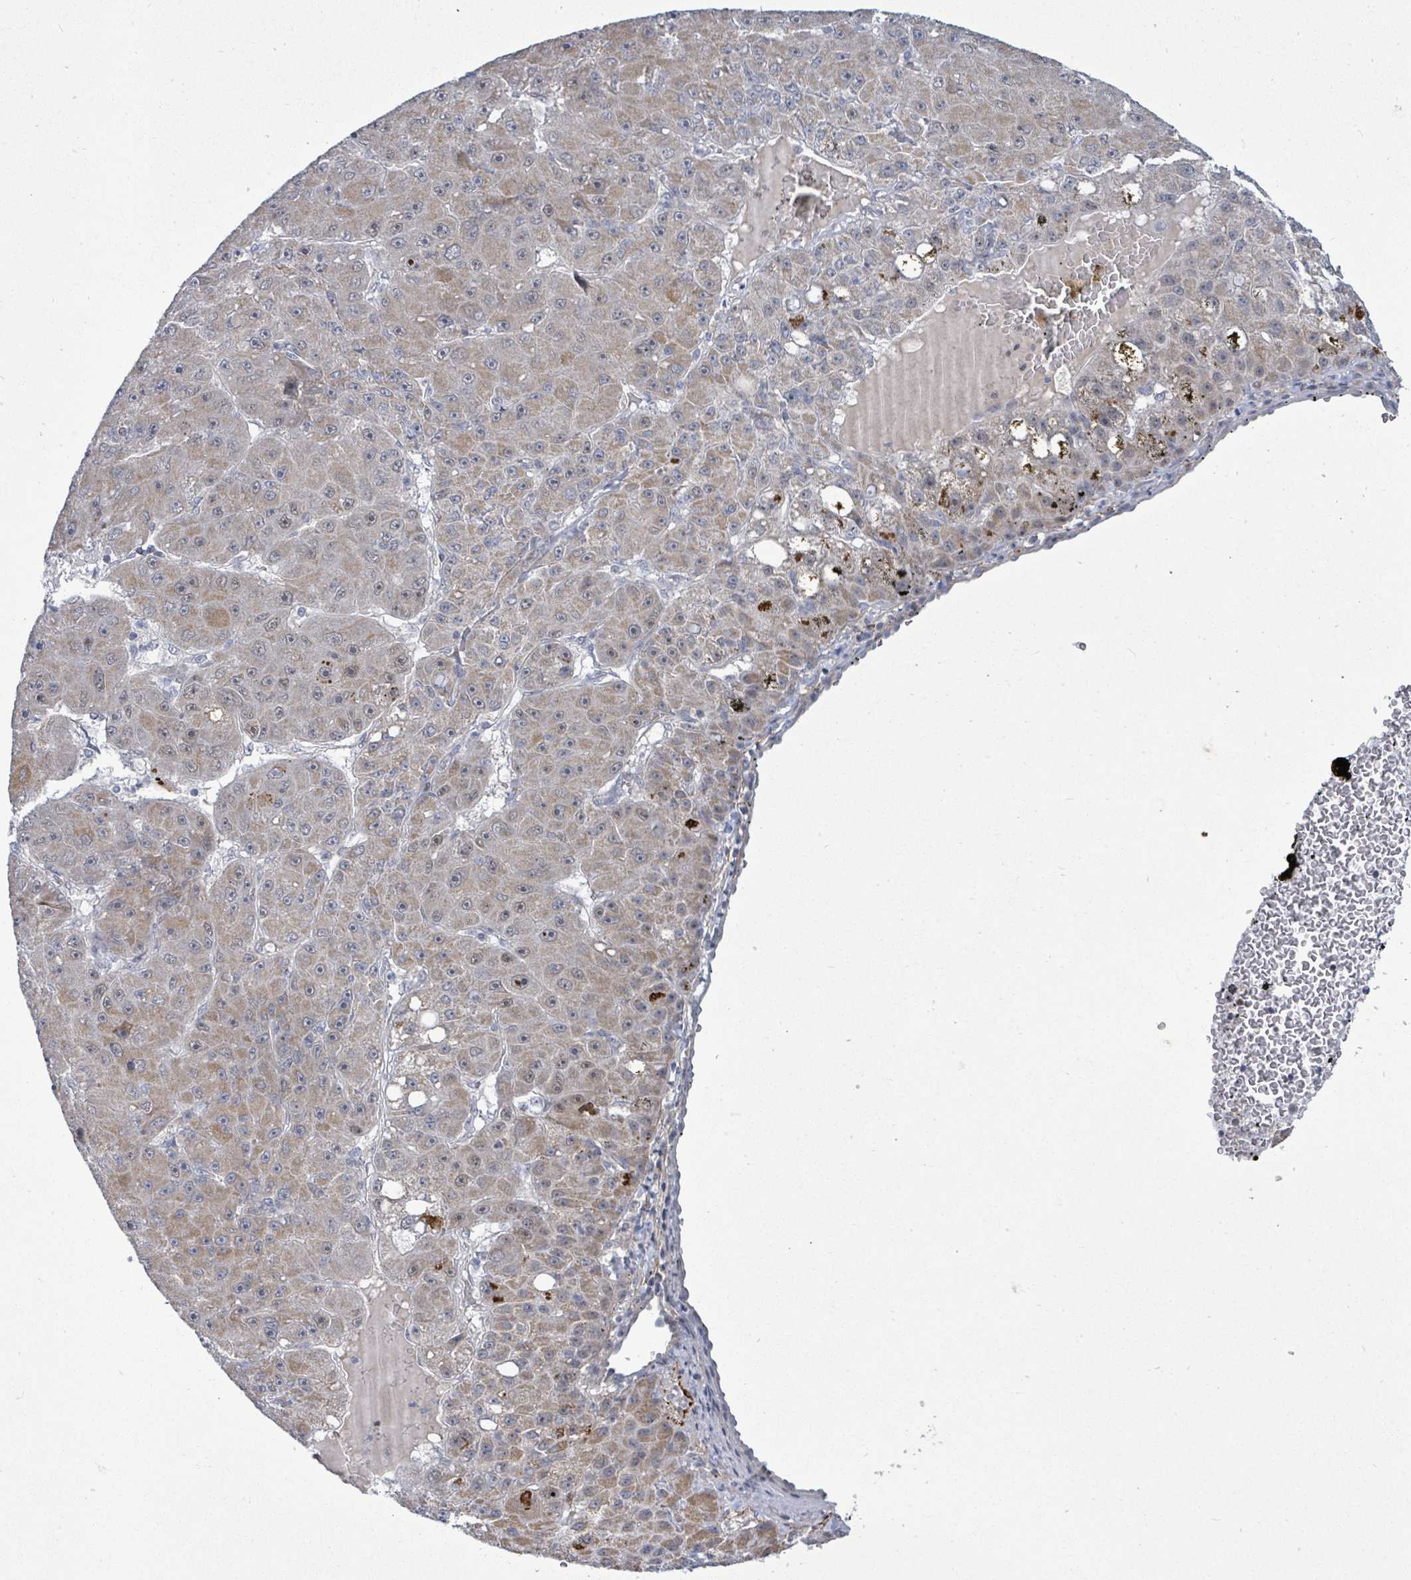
{"staining": {"intensity": "weak", "quantity": "25%-75%", "location": "cytoplasmic/membranous"}, "tissue": "liver cancer", "cell_type": "Tumor cells", "image_type": "cancer", "snomed": [{"axis": "morphology", "description": "Carcinoma, Hepatocellular, NOS"}, {"axis": "topography", "description": "Liver"}], "caption": "Weak cytoplasmic/membranous positivity for a protein is identified in about 25%-75% of tumor cells of liver hepatocellular carcinoma using IHC.", "gene": "ZFPM1", "patient": {"sex": "male", "age": 67}}